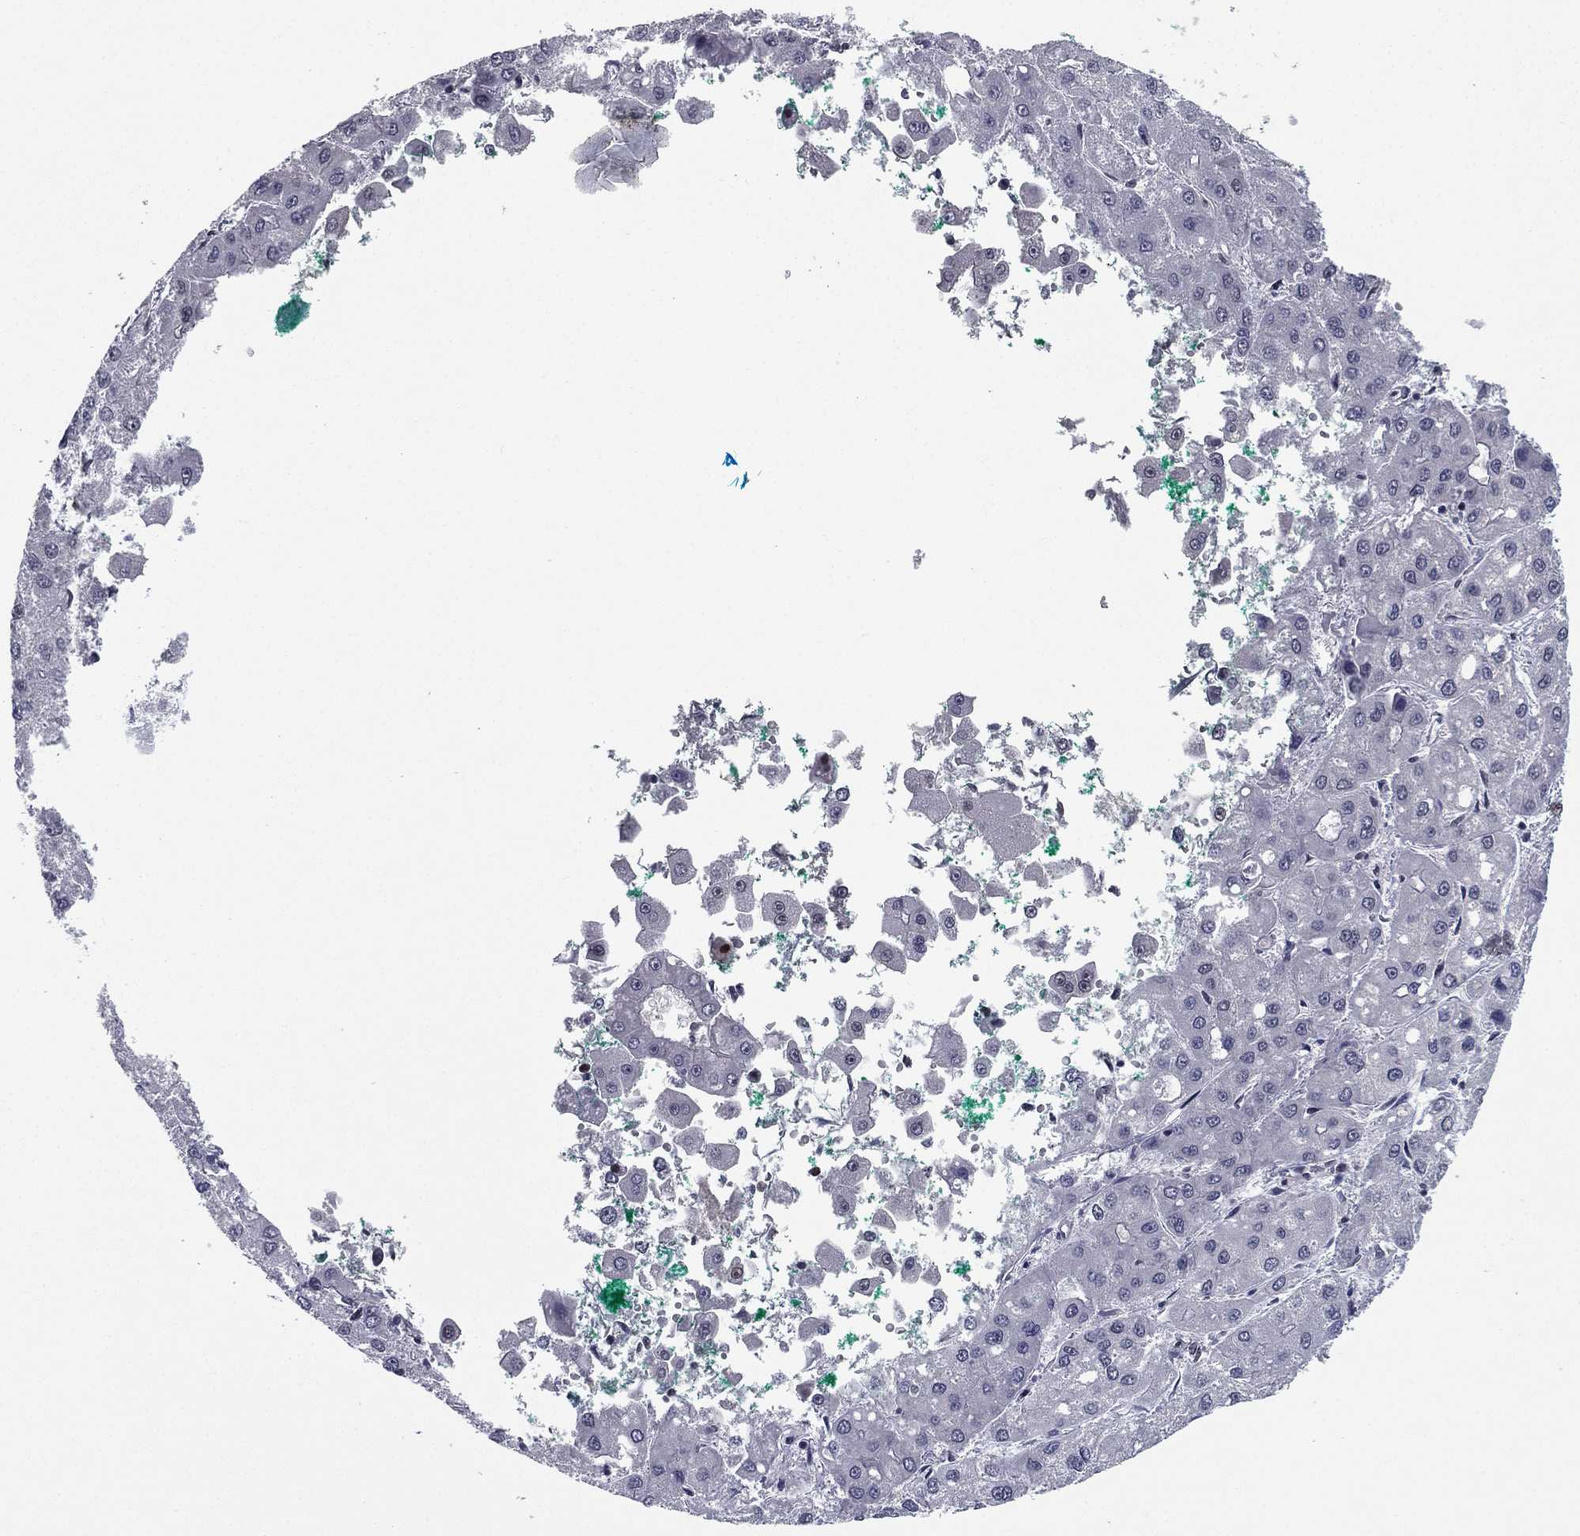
{"staining": {"intensity": "negative", "quantity": "none", "location": "none"}, "tissue": "liver cancer", "cell_type": "Tumor cells", "image_type": "cancer", "snomed": [{"axis": "morphology", "description": "Carcinoma, Hepatocellular, NOS"}, {"axis": "topography", "description": "Liver"}], "caption": "Human hepatocellular carcinoma (liver) stained for a protein using IHC reveals no expression in tumor cells.", "gene": "RARB", "patient": {"sex": "male", "age": 73}}